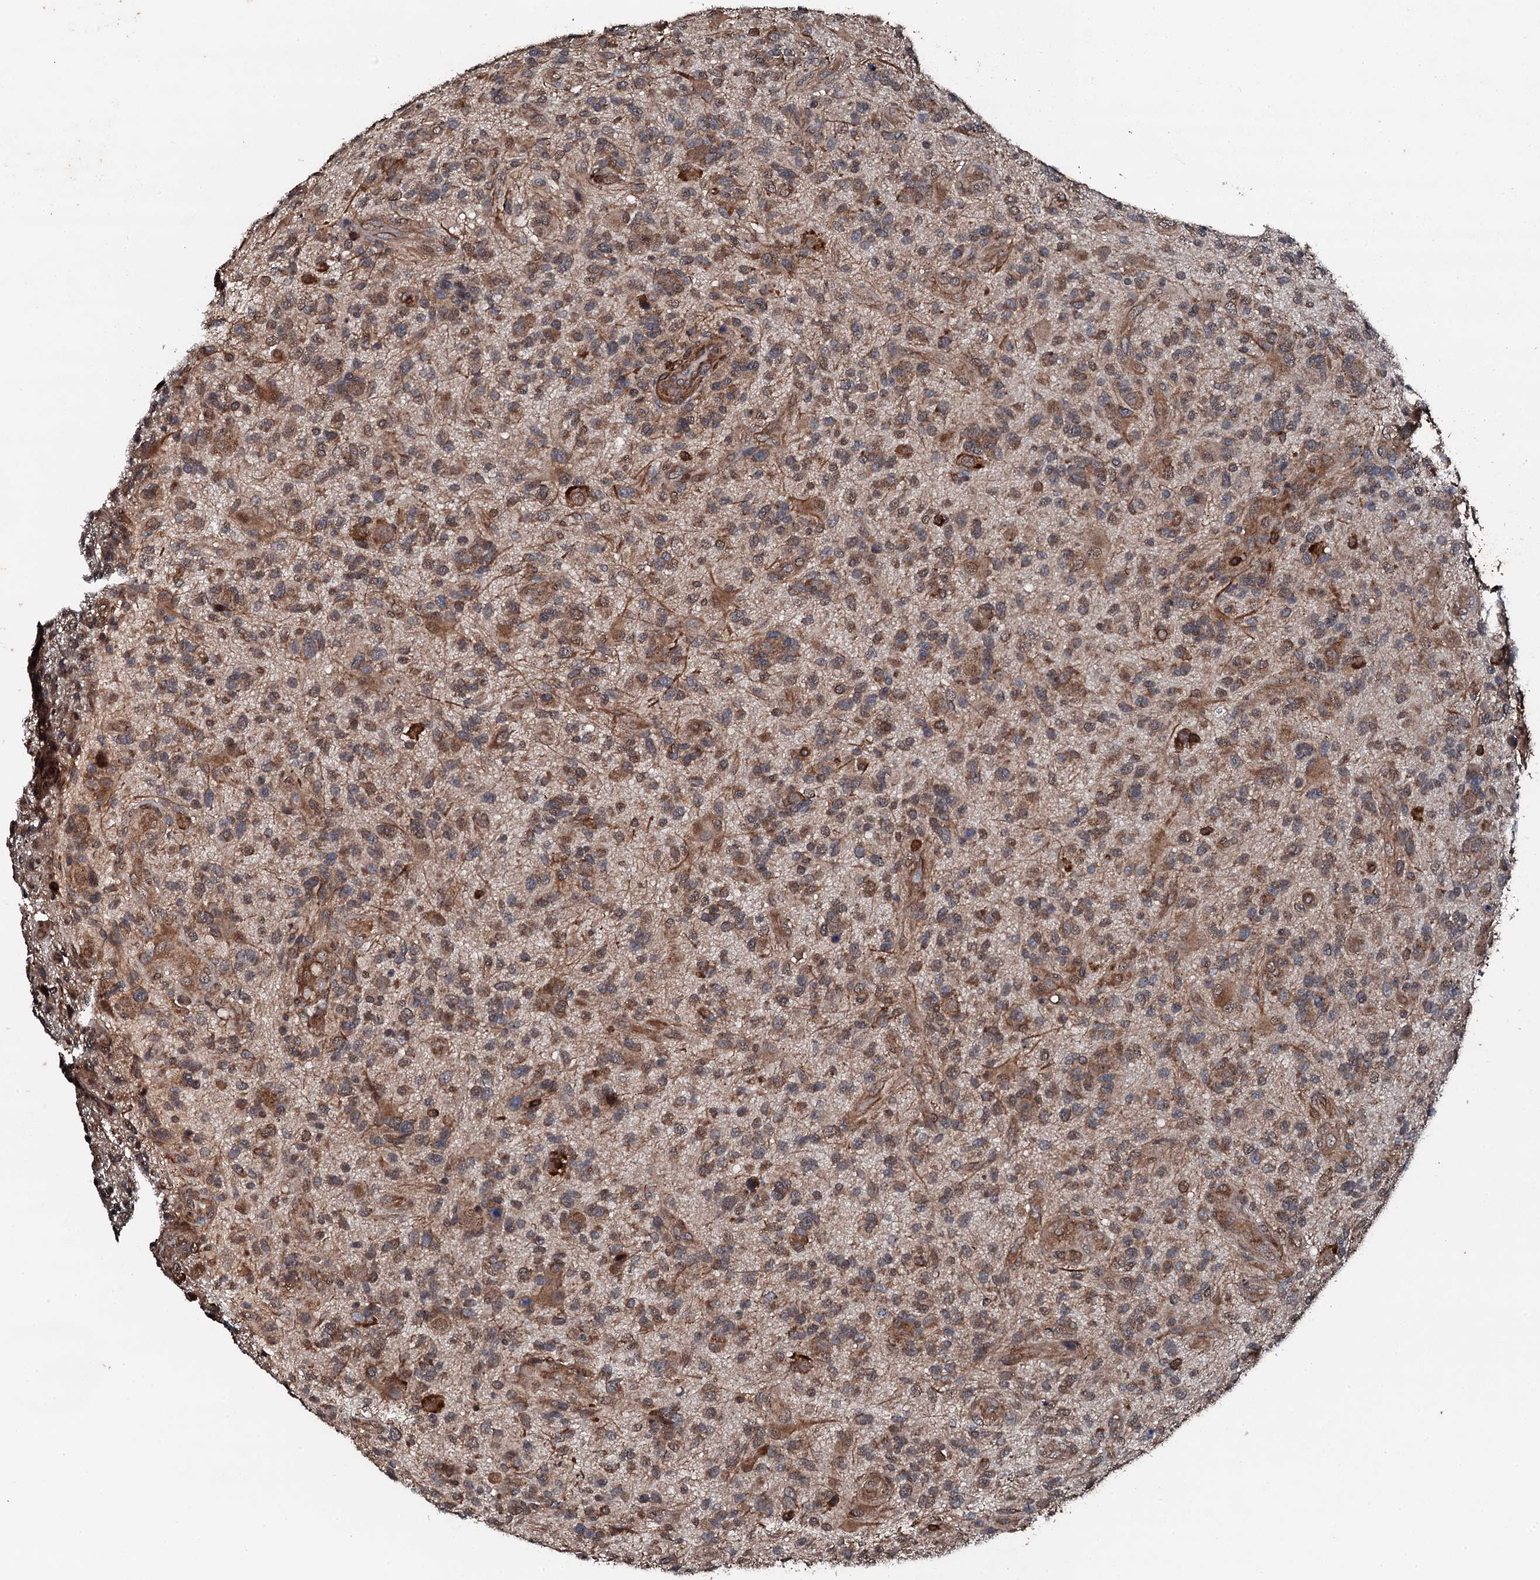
{"staining": {"intensity": "moderate", "quantity": "25%-75%", "location": "cytoplasmic/membranous"}, "tissue": "glioma", "cell_type": "Tumor cells", "image_type": "cancer", "snomed": [{"axis": "morphology", "description": "Glioma, malignant, High grade"}, {"axis": "topography", "description": "Brain"}], "caption": "Immunohistochemistry (IHC) staining of malignant high-grade glioma, which displays medium levels of moderate cytoplasmic/membranous positivity in approximately 25%-75% of tumor cells indicating moderate cytoplasmic/membranous protein expression. The staining was performed using DAB (brown) for protein detection and nuclei were counterstained in hematoxylin (blue).", "gene": "EDC4", "patient": {"sex": "male", "age": 47}}